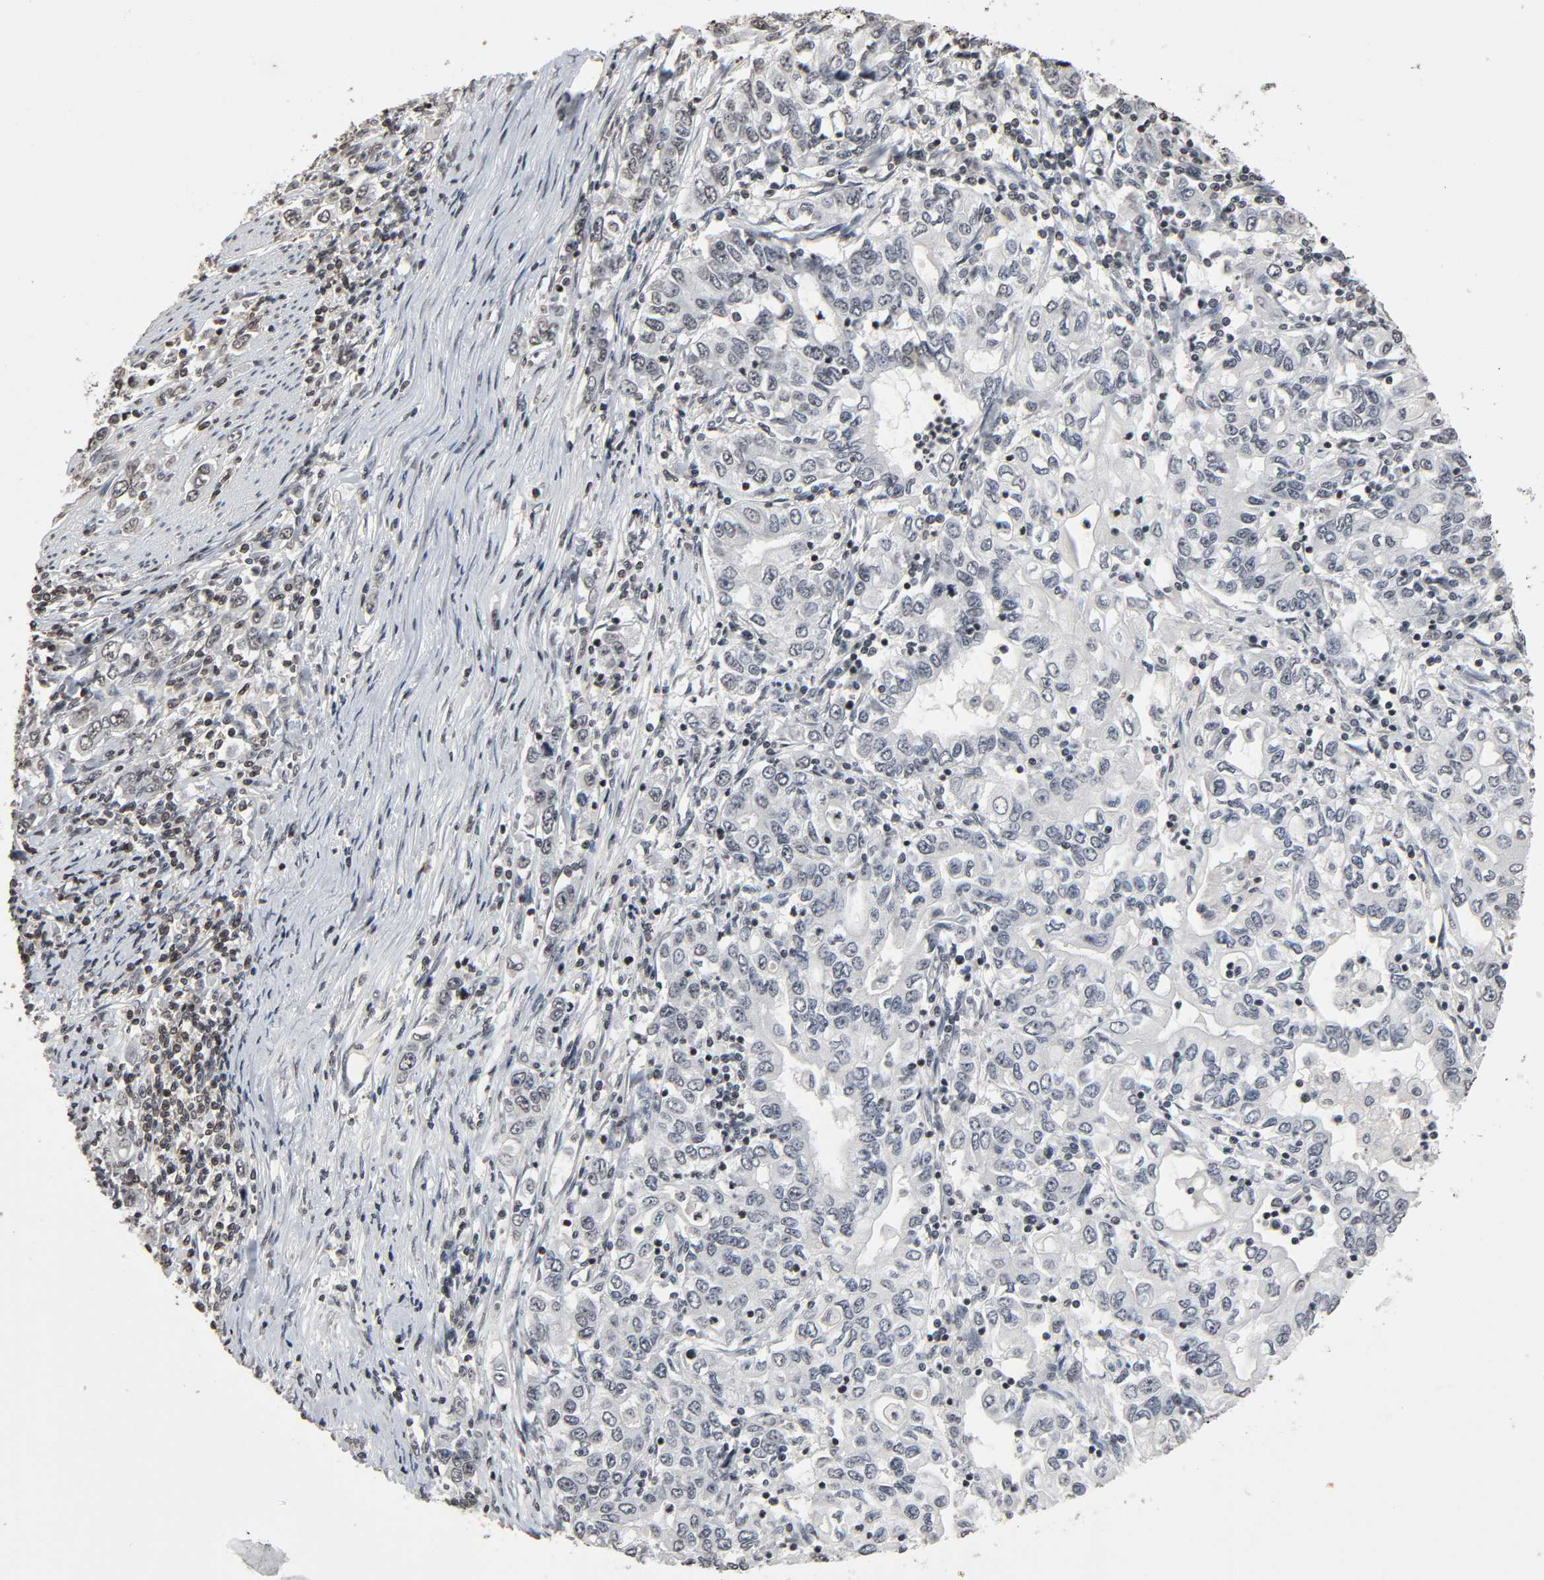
{"staining": {"intensity": "negative", "quantity": "none", "location": "none"}, "tissue": "stomach cancer", "cell_type": "Tumor cells", "image_type": "cancer", "snomed": [{"axis": "morphology", "description": "Adenocarcinoma, NOS"}, {"axis": "topography", "description": "Stomach, lower"}], "caption": "This histopathology image is of stomach cancer (adenocarcinoma) stained with IHC to label a protein in brown with the nuclei are counter-stained blue. There is no positivity in tumor cells. (Brightfield microscopy of DAB (3,3'-diaminobenzidine) immunohistochemistry (IHC) at high magnification).", "gene": "STK4", "patient": {"sex": "female", "age": 72}}